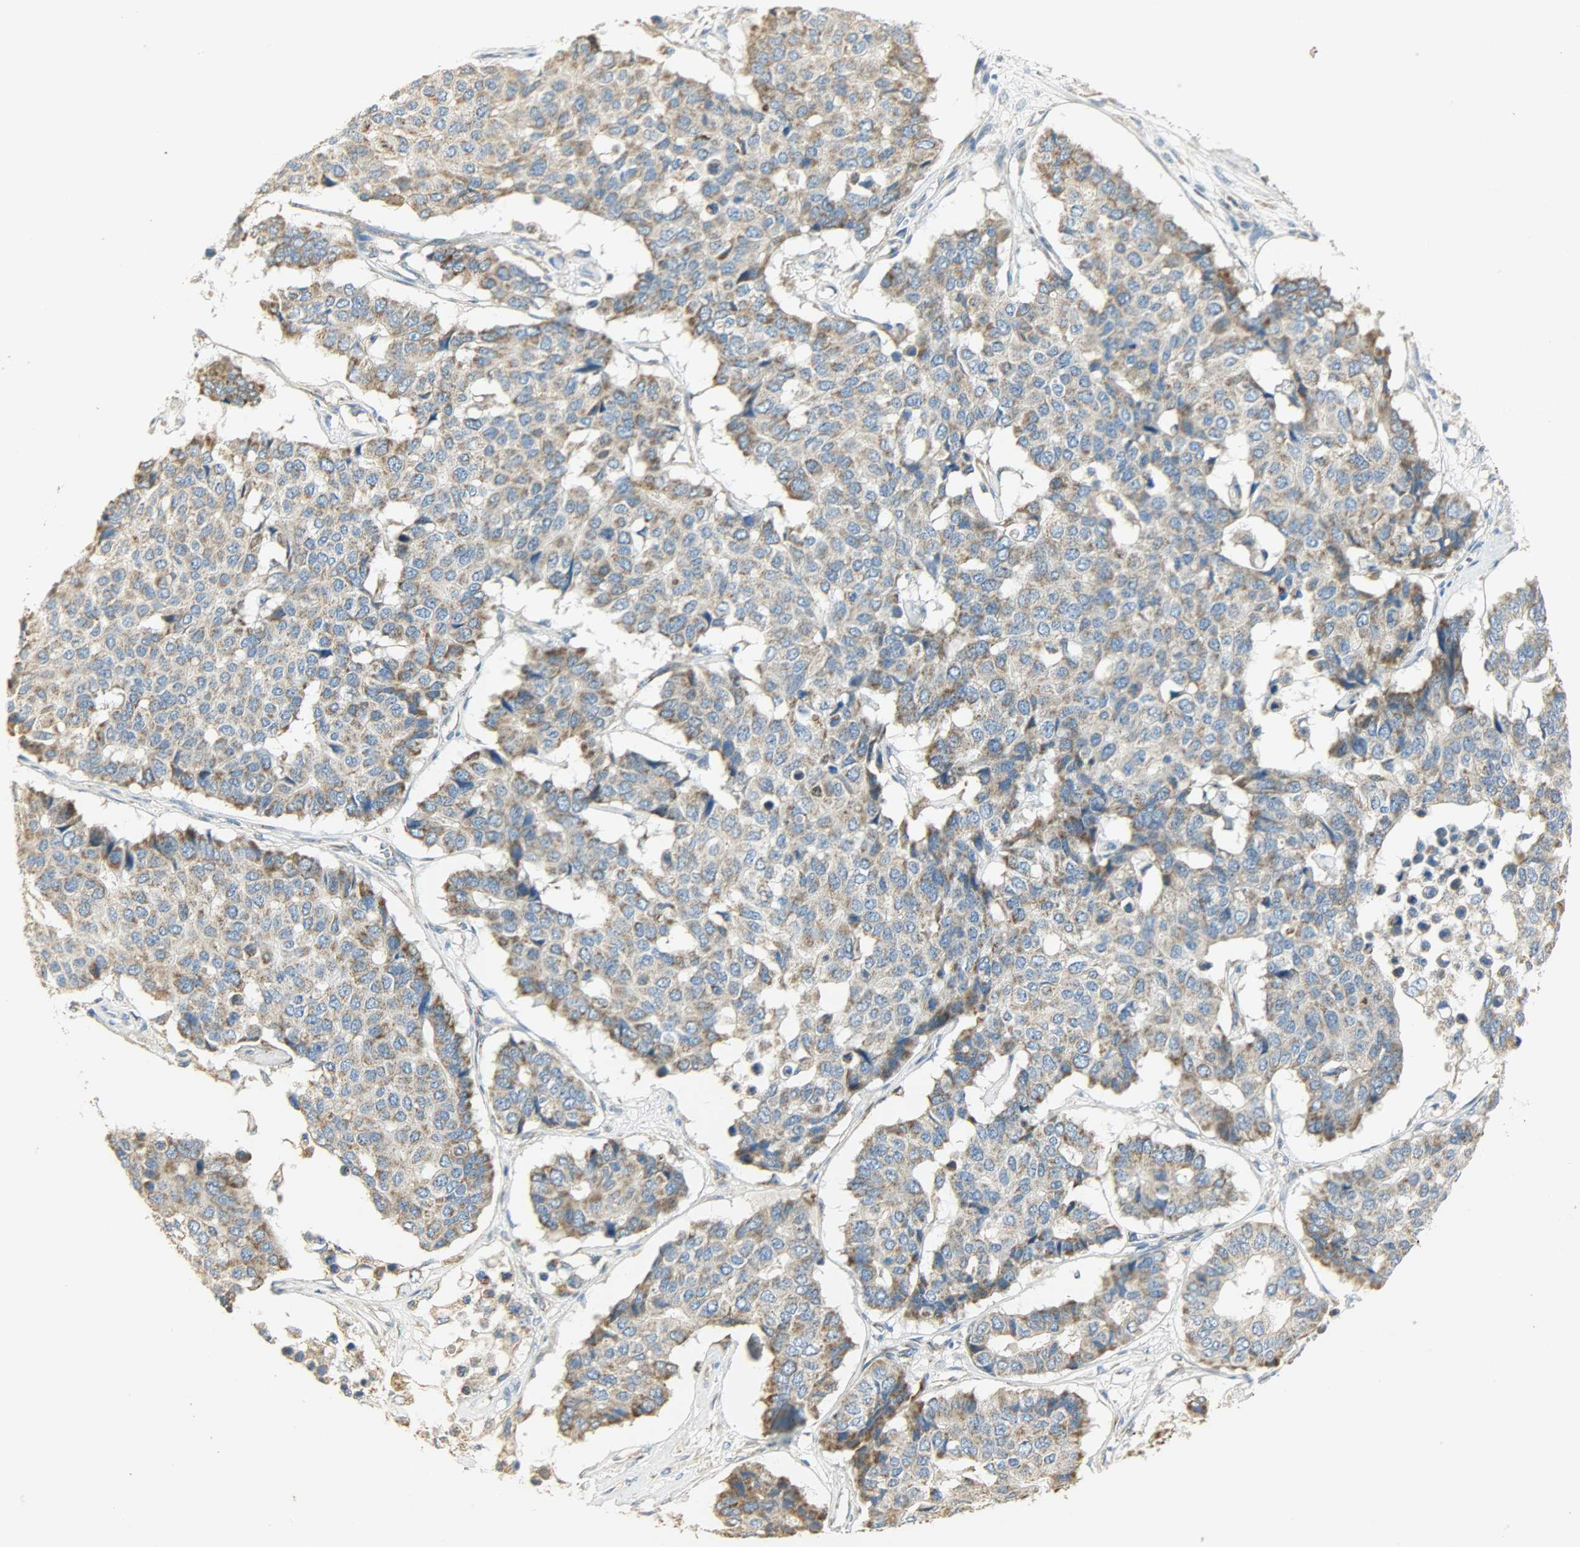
{"staining": {"intensity": "moderate", "quantity": ">75%", "location": "cytoplasmic/membranous"}, "tissue": "pancreatic cancer", "cell_type": "Tumor cells", "image_type": "cancer", "snomed": [{"axis": "morphology", "description": "Adenocarcinoma, NOS"}, {"axis": "topography", "description": "Pancreas"}], "caption": "Pancreatic adenocarcinoma stained with a brown dye shows moderate cytoplasmic/membranous positive positivity in approximately >75% of tumor cells.", "gene": "NNT", "patient": {"sex": "male", "age": 50}}